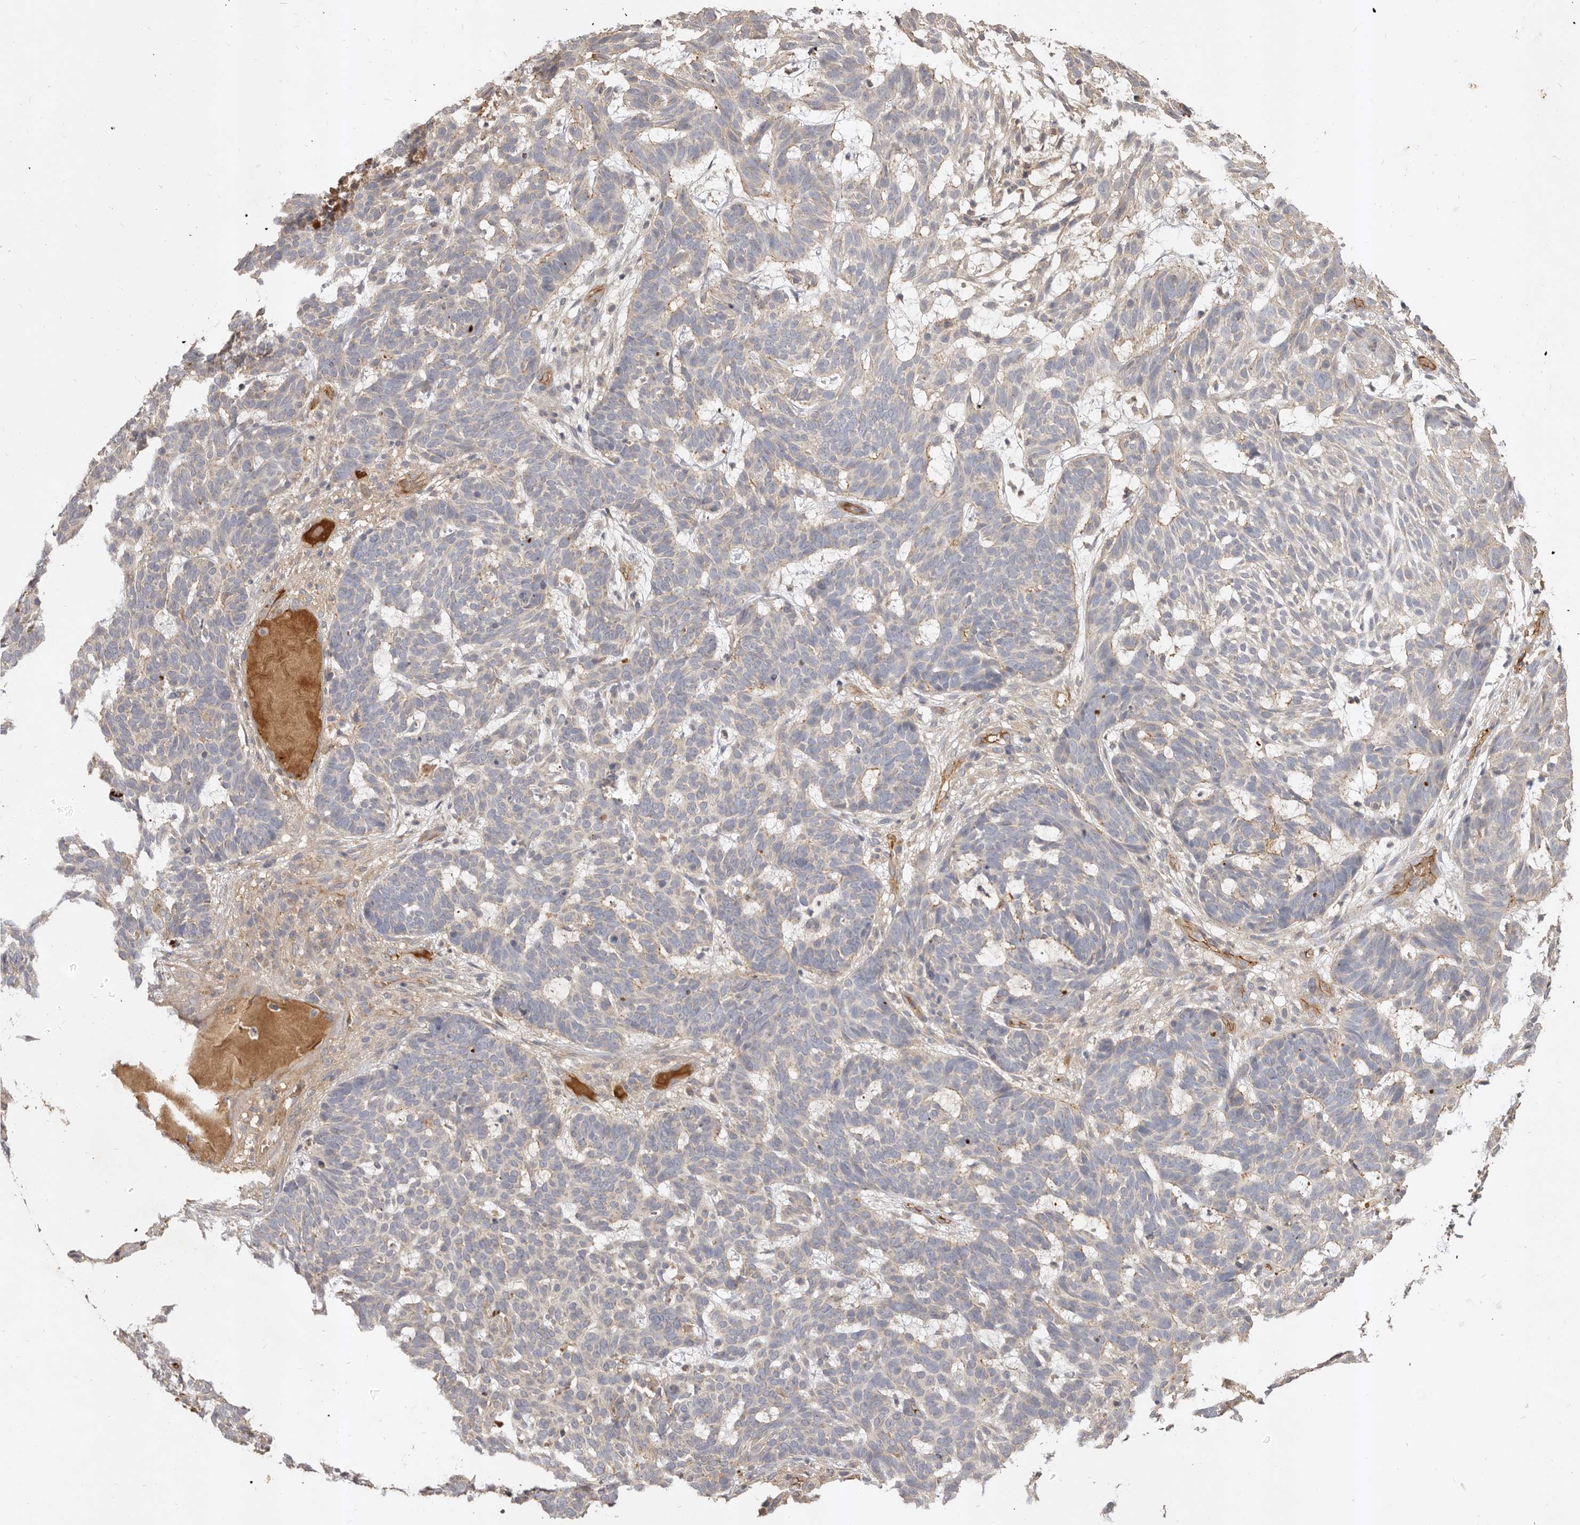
{"staining": {"intensity": "negative", "quantity": "none", "location": "none"}, "tissue": "skin cancer", "cell_type": "Tumor cells", "image_type": "cancer", "snomed": [{"axis": "morphology", "description": "Basal cell carcinoma"}, {"axis": "topography", "description": "Skin"}], "caption": "IHC image of neoplastic tissue: skin cancer stained with DAB reveals no significant protein expression in tumor cells. (Brightfield microscopy of DAB IHC at high magnification).", "gene": "ADAMTS9", "patient": {"sex": "male", "age": 85}}